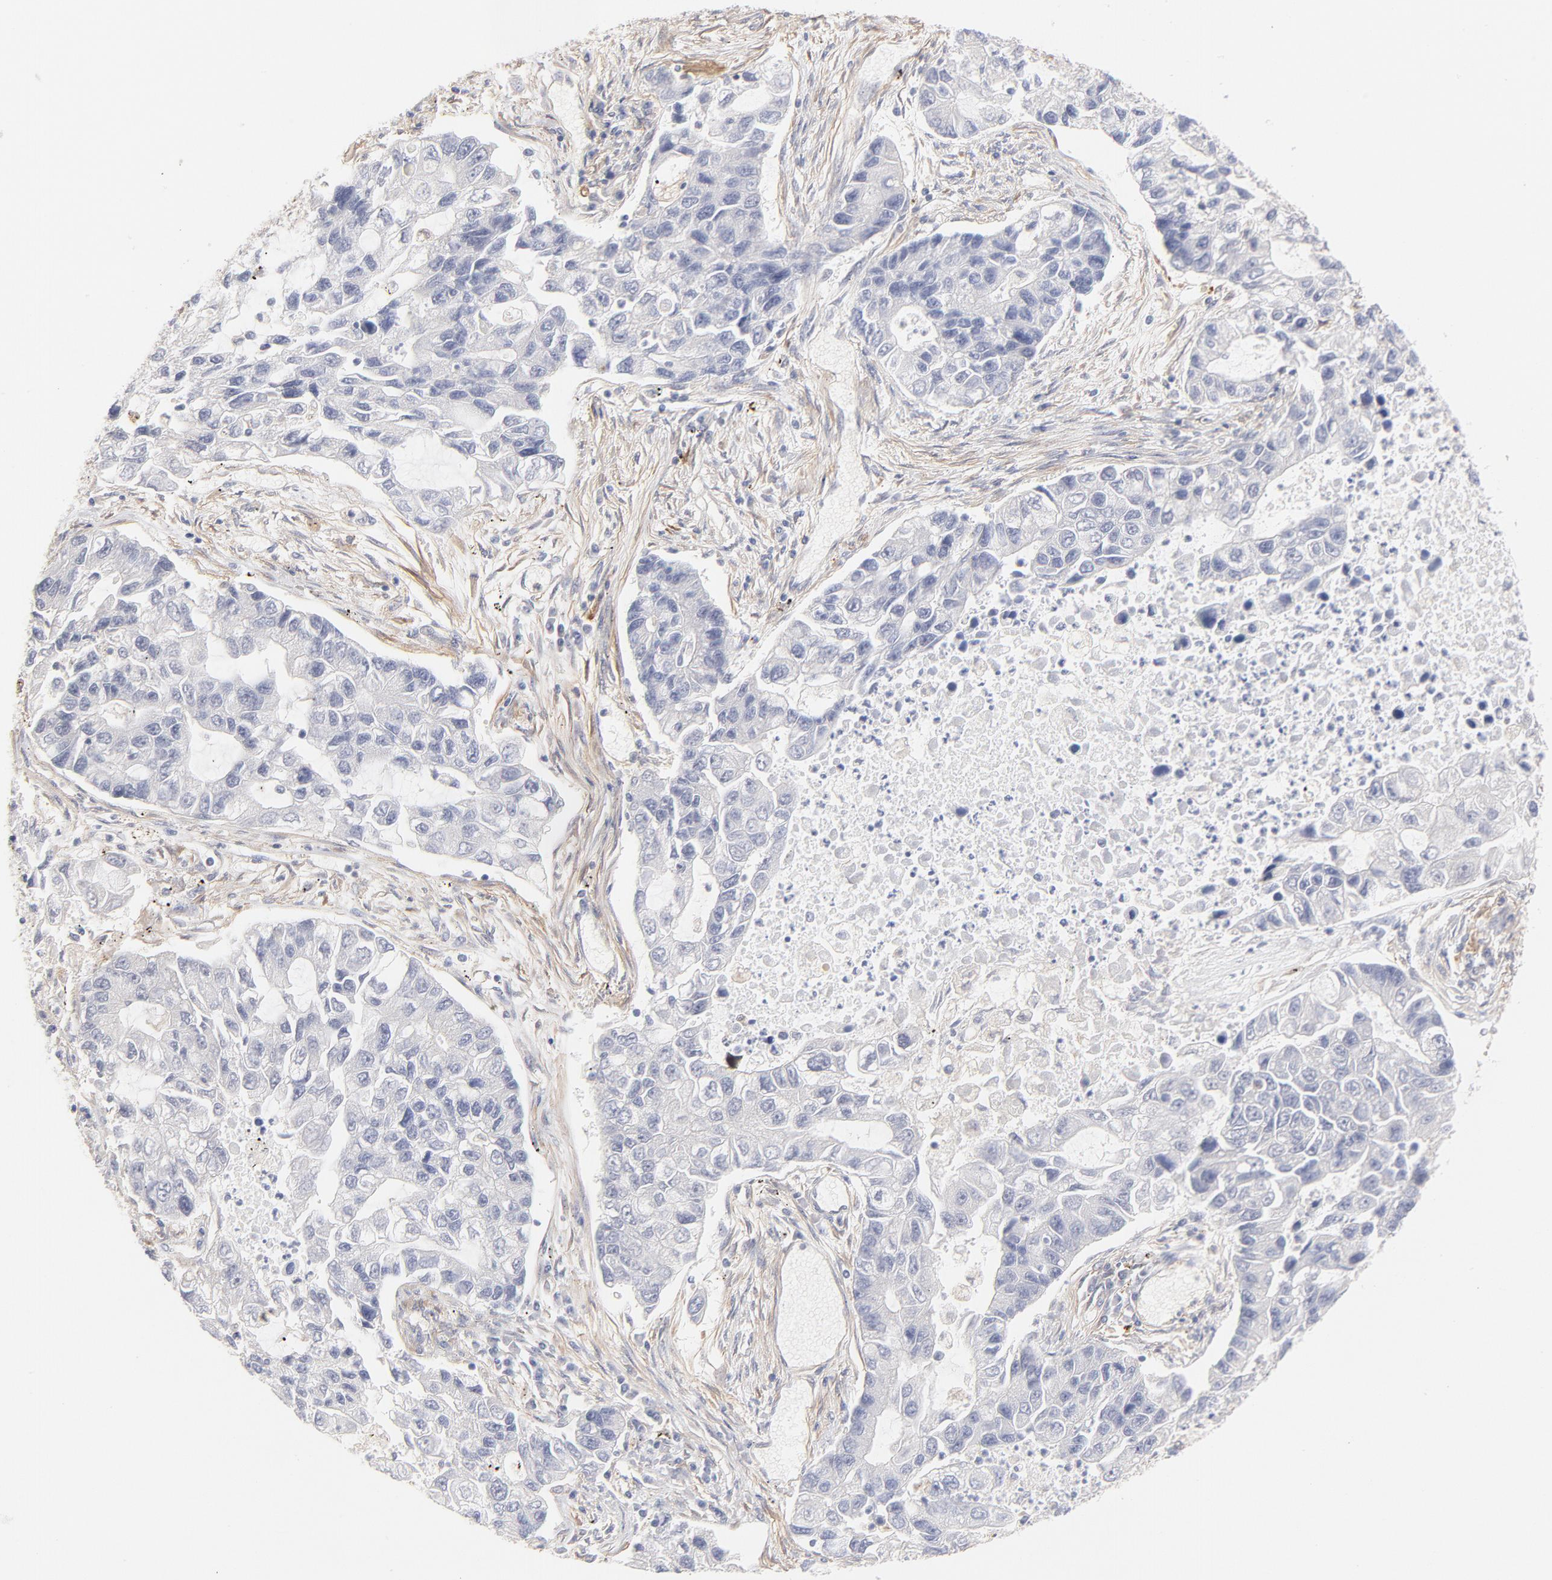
{"staining": {"intensity": "negative", "quantity": "none", "location": "none"}, "tissue": "lung cancer", "cell_type": "Tumor cells", "image_type": "cancer", "snomed": [{"axis": "morphology", "description": "Adenocarcinoma, NOS"}, {"axis": "topography", "description": "Lung"}], "caption": "The micrograph exhibits no significant positivity in tumor cells of lung adenocarcinoma.", "gene": "LDLRAP1", "patient": {"sex": "female", "age": 51}}